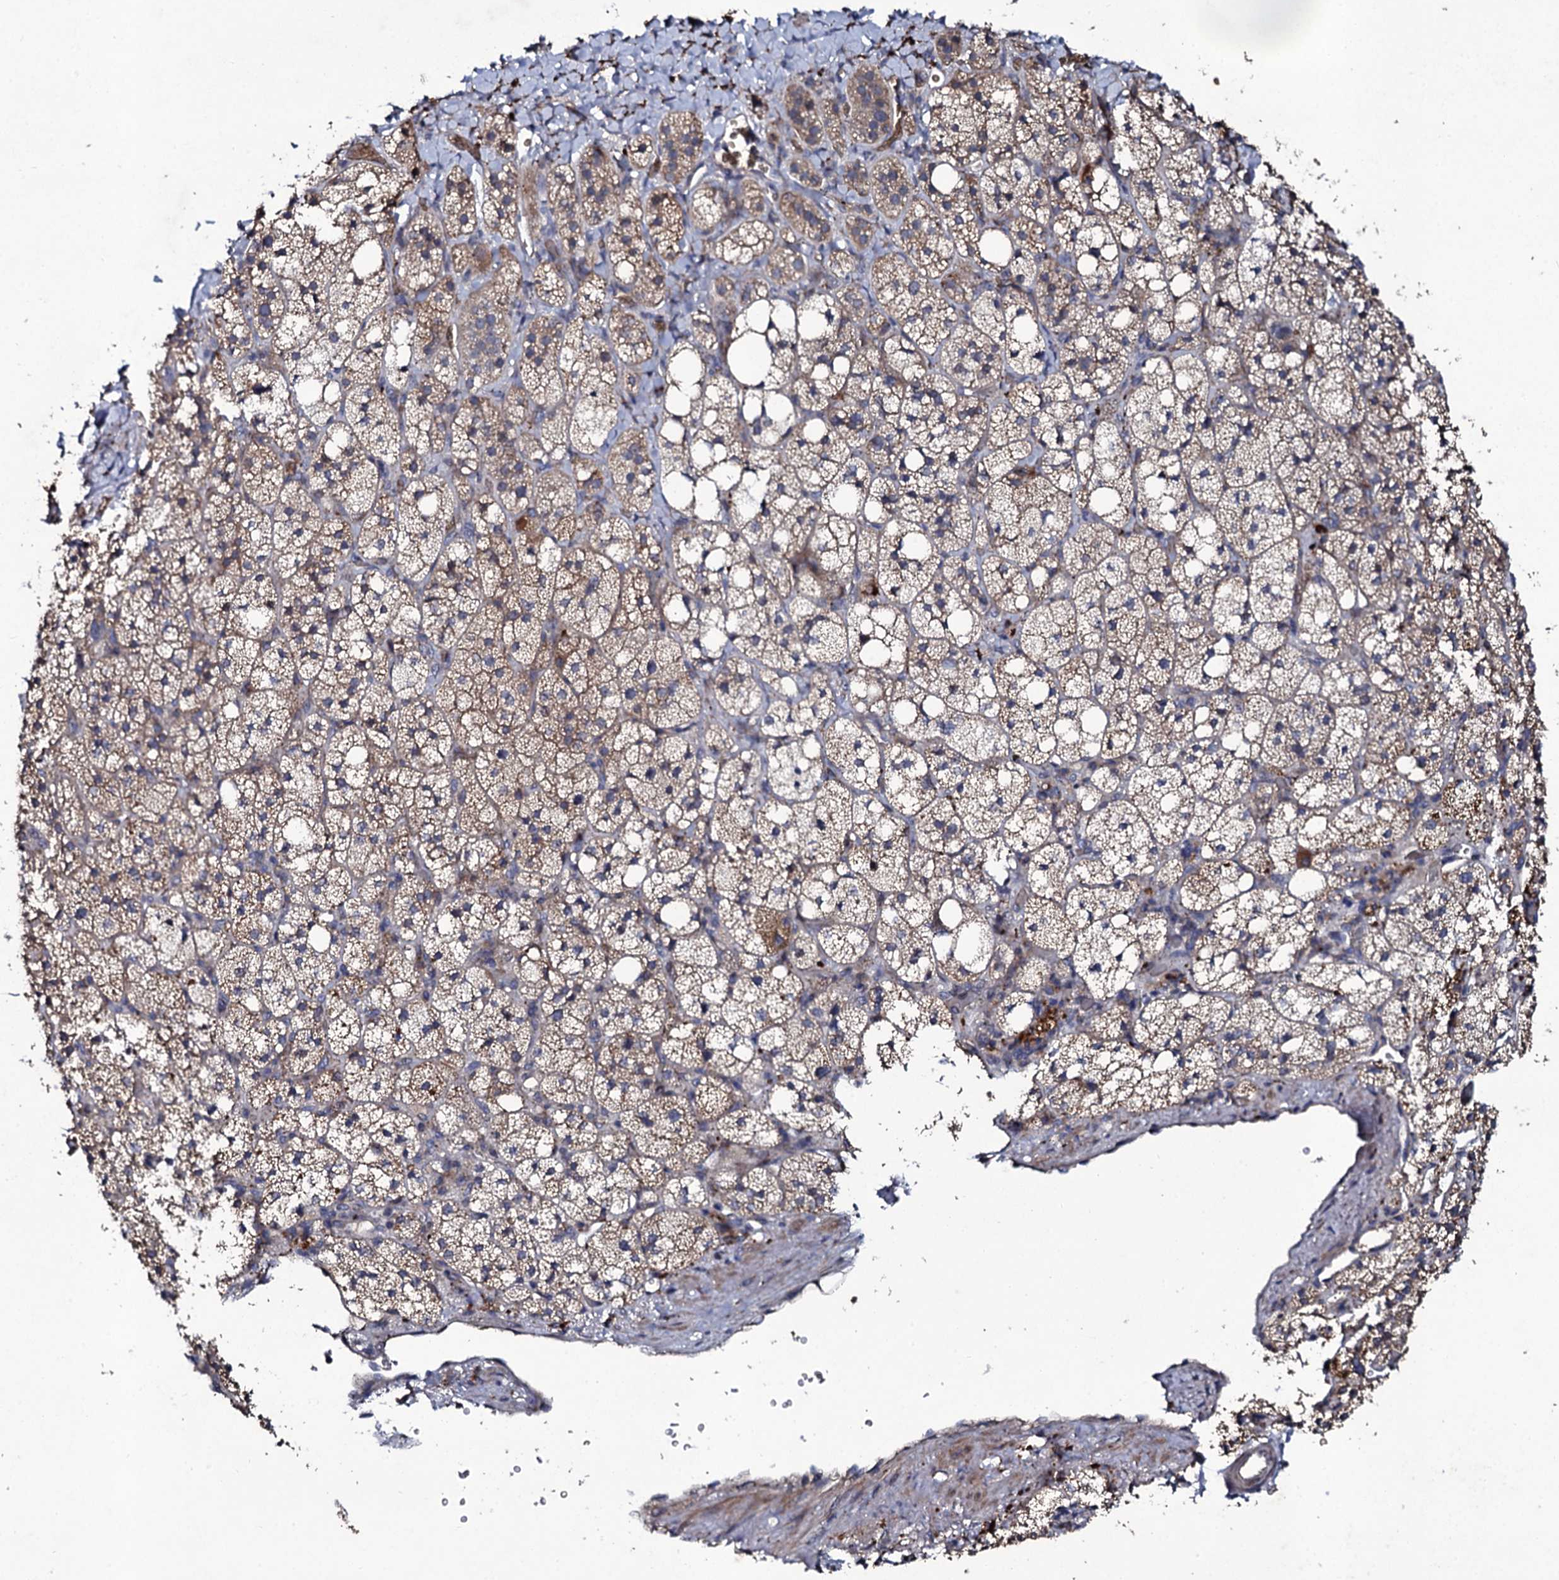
{"staining": {"intensity": "strong", "quantity": "25%-75%", "location": "cytoplasmic/membranous"}, "tissue": "adrenal gland", "cell_type": "Glandular cells", "image_type": "normal", "snomed": [{"axis": "morphology", "description": "Normal tissue, NOS"}, {"axis": "topography", "description": "Adrenal gland"}], "caption": "This image demonstrates normal adrenal gland stained with IHC to label a protein in brown. The cytoplasmic/membranous of glandular cells show strong positivity for the protein. Nuclei are counter-stained blue.", "gene": "LRRC28", "patient": {"sex": "male", "age": 61}}